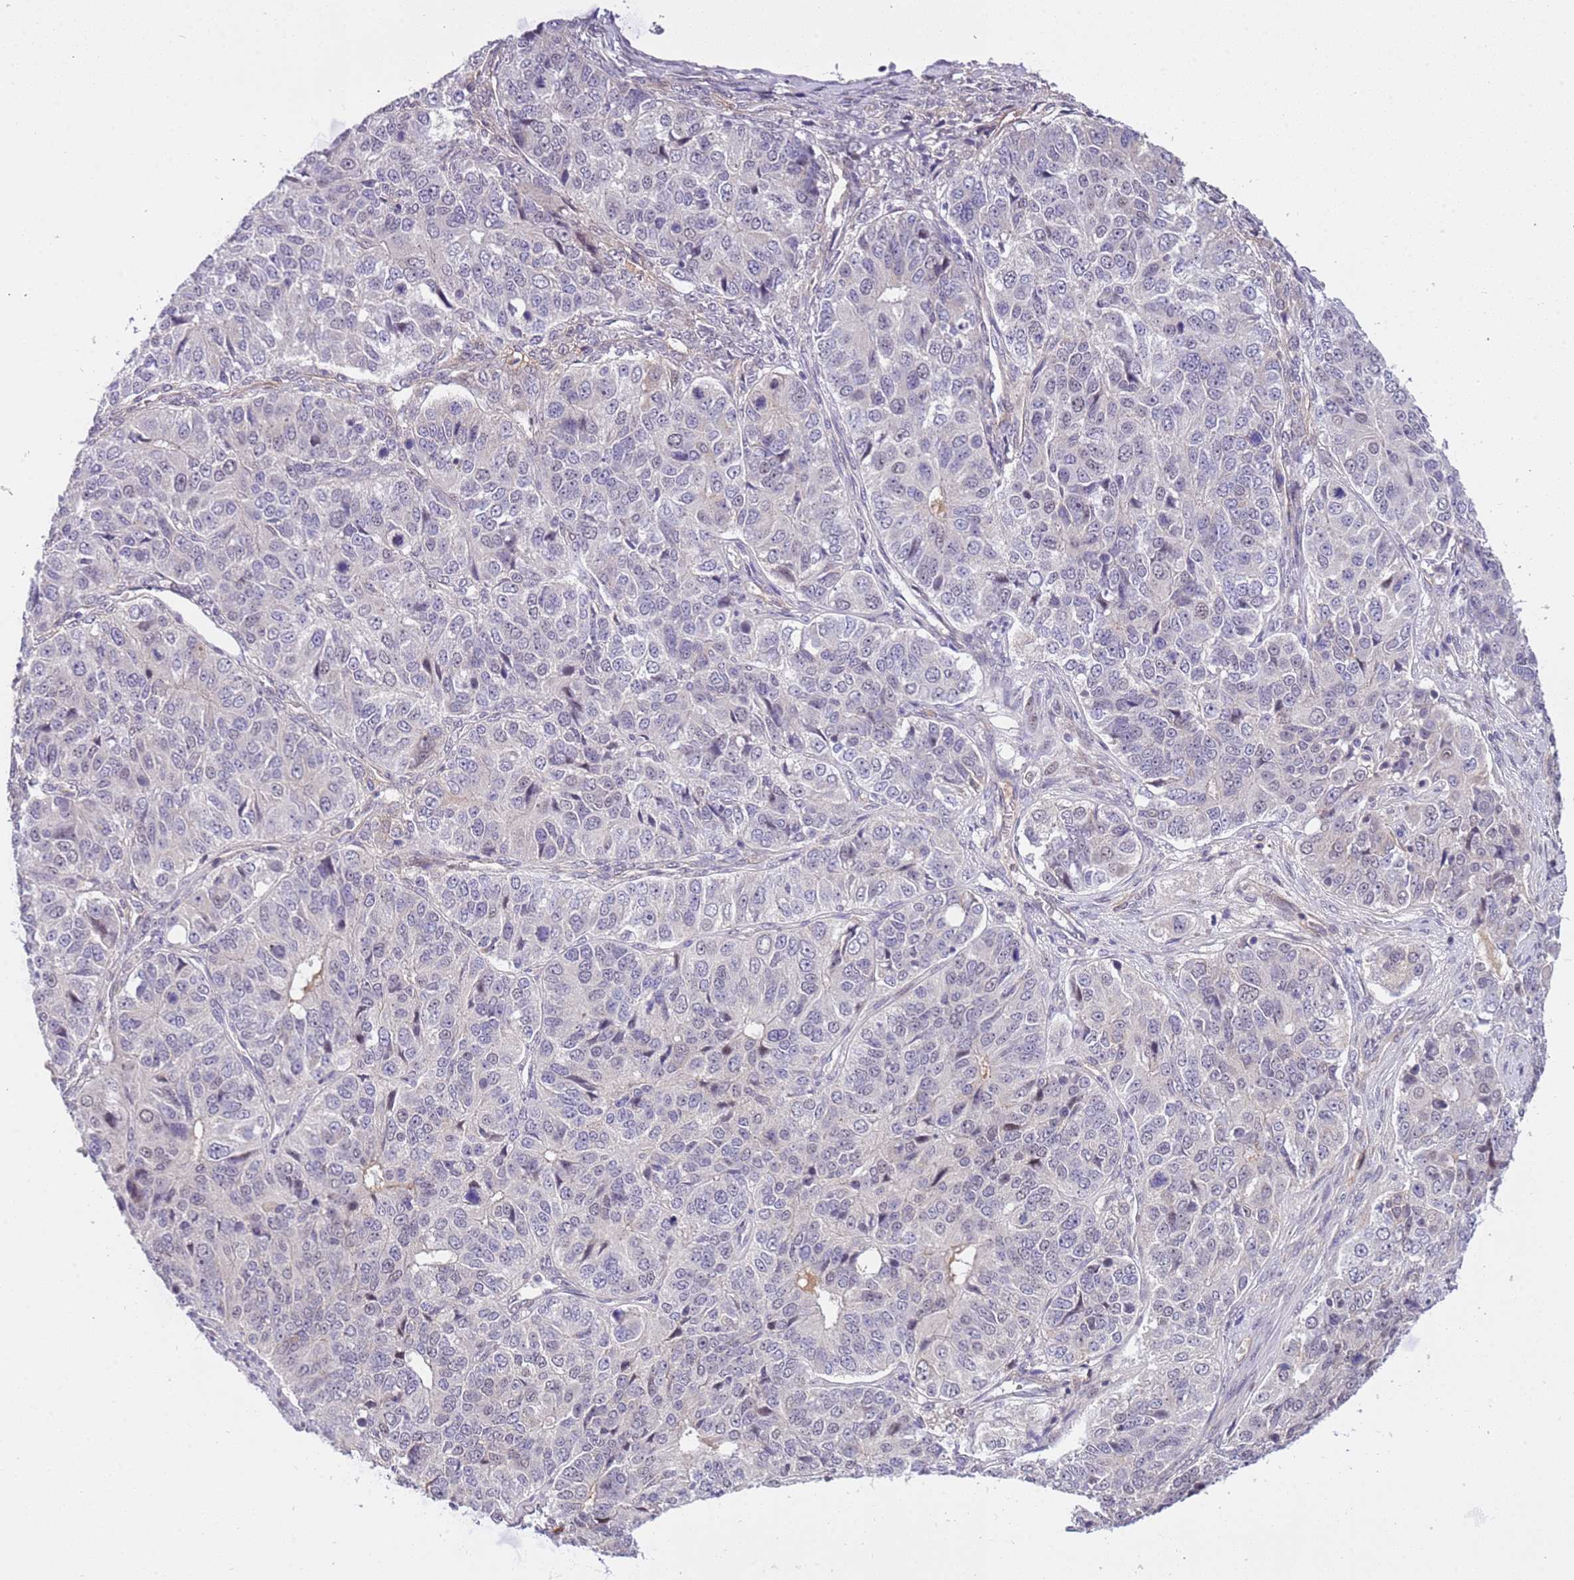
{"staining": {"intensity": "negative", "quantity": "none", "location": "none"}, "tissue": "ovarian cancer", "cell_type": "Tumor cells", "image_type": "cancer", "snomed": [{"axis": "morphology", "description": "Carcinoma, endometroid"}, {"axis": "topography", "description": "Ovary"}], "caption": "Immunohistochemical staining of human endometroid carcinoma (ovarian) displays no significant staining in tumor cells.", "gene": "MAGEF1", "patient": {"sex": "female", "age": 51}}